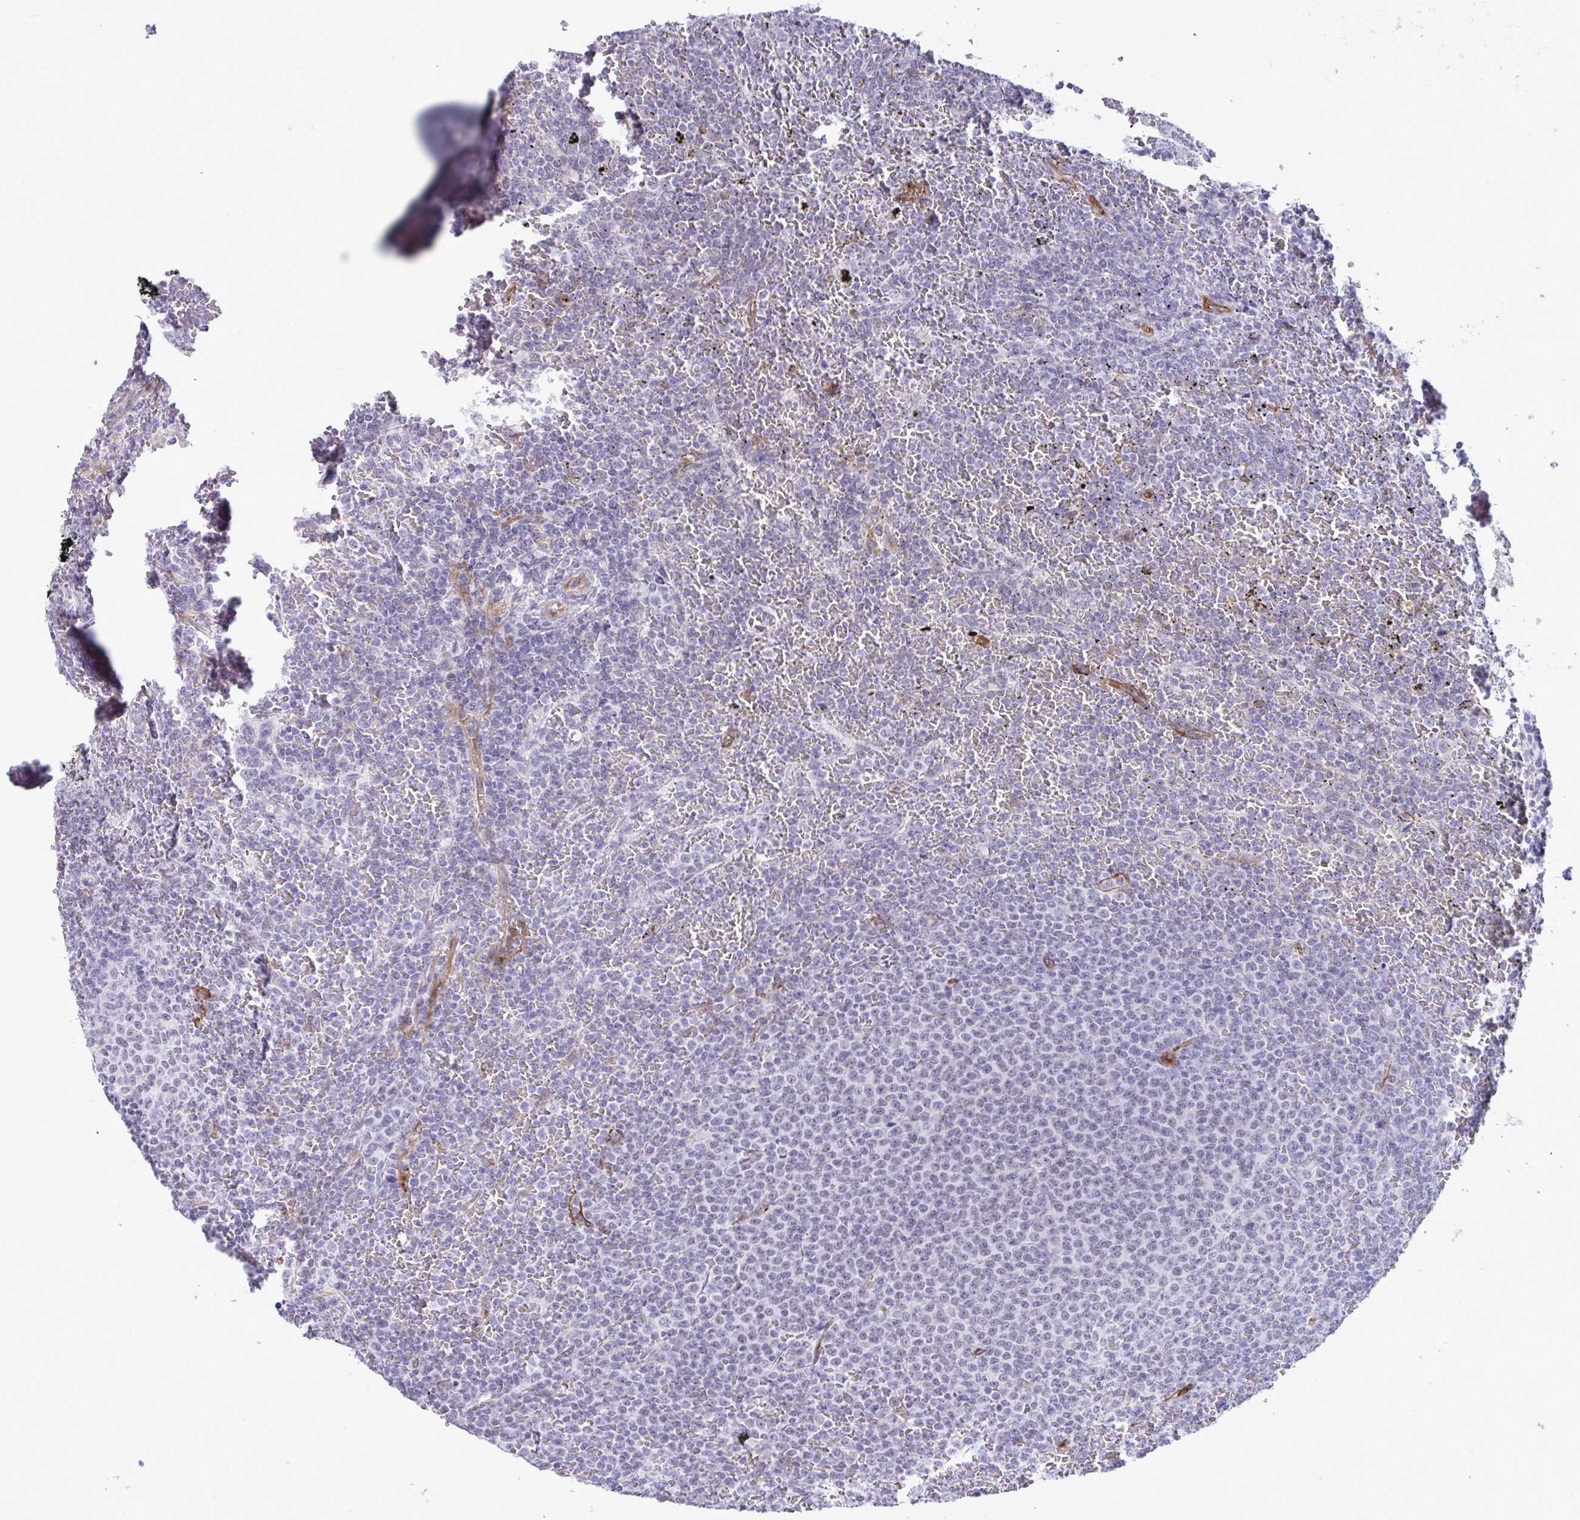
{"staining": {"intensity": "negative", "quantity": "none", "location": "none"}, "tissue": "lymphoma", "cell_type": "Tumor cells", "image_type": "cancer", "snomed": [{"axis": "morphology", "description": "Malignant lymphoma, non-Hodgkin's type, Low grade"}, {"axis": "topography", "description": "Spleen"}], "caption": "Malignant lymphoma, non-Hodgkin's type (low-grade) stained for a protein using IHC displays no positivity tumor cells.", "gene": "EML1", "patient": {"sex": "female", "age": 77}}